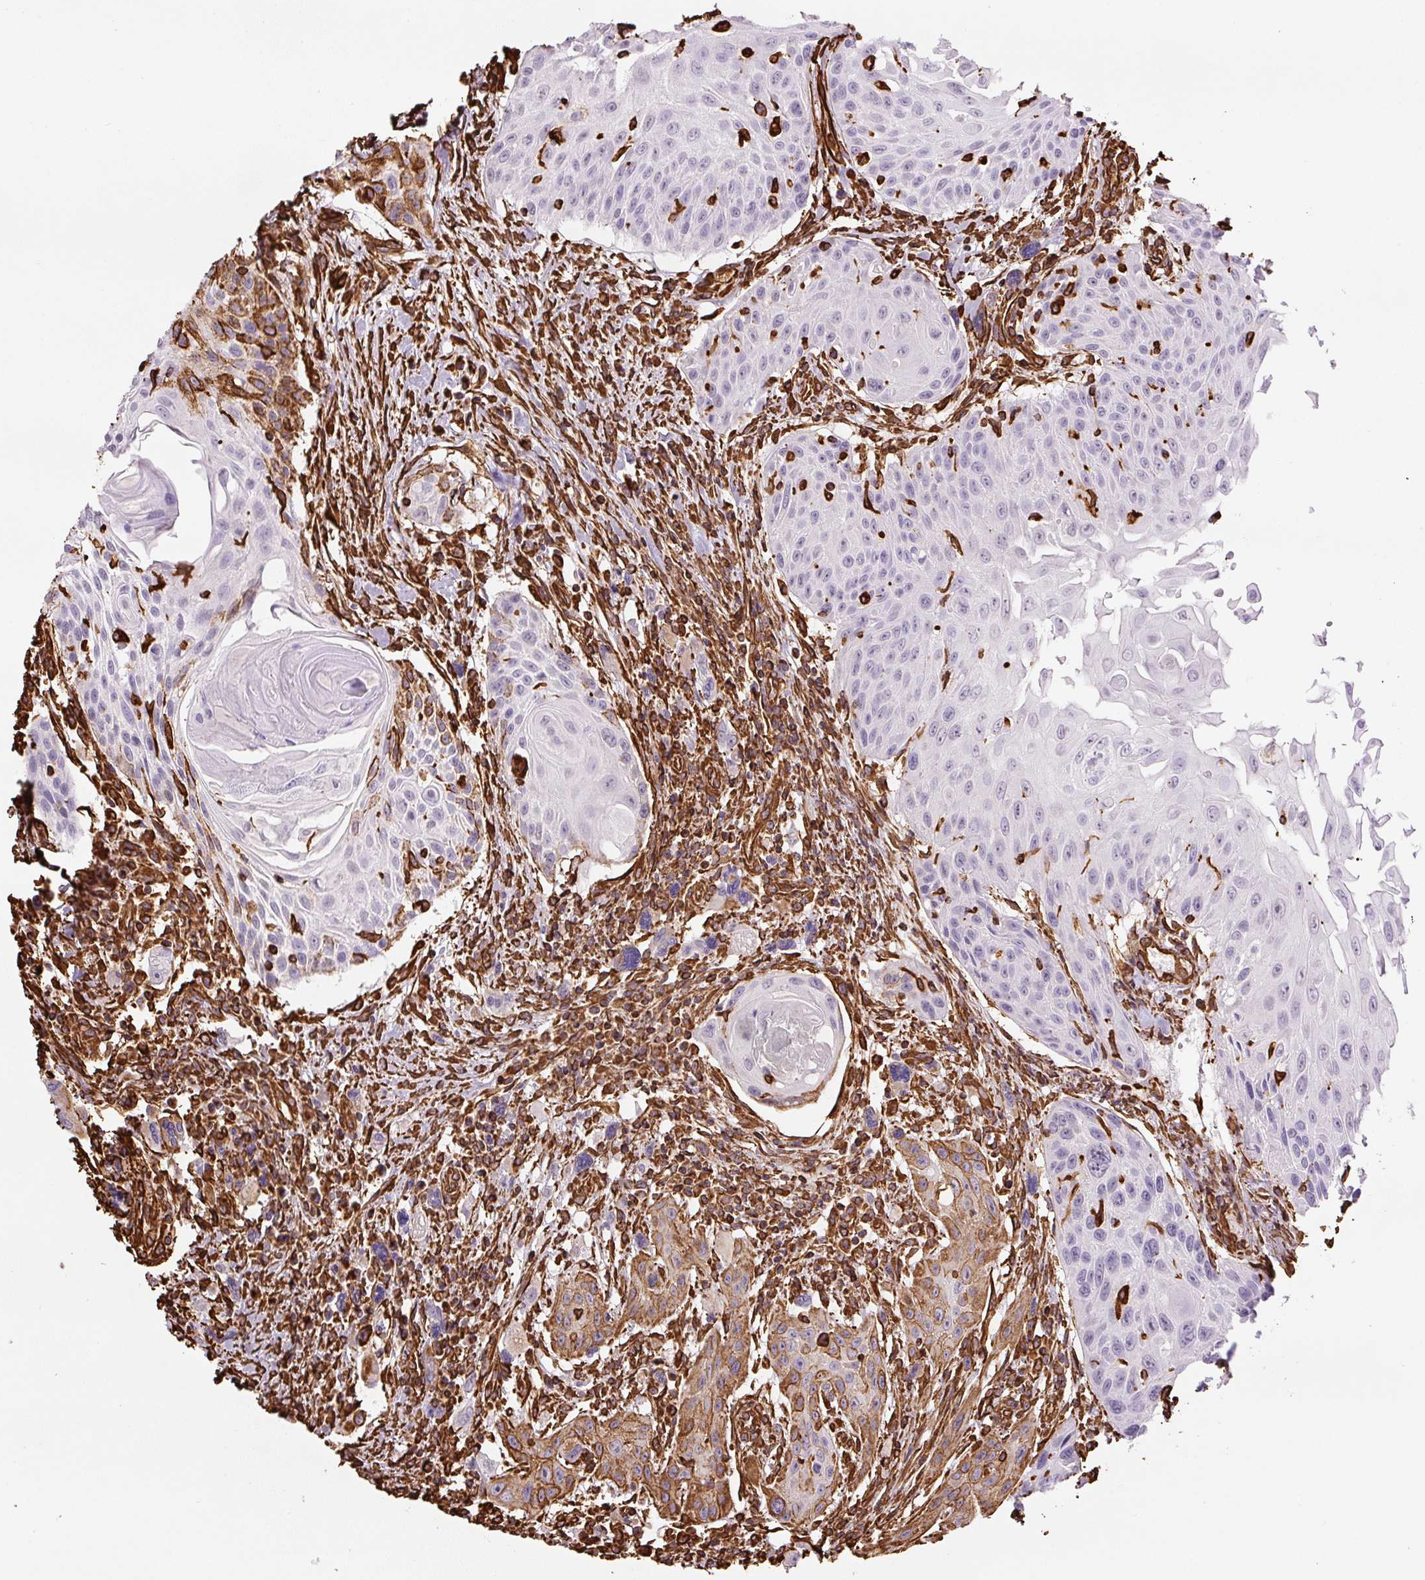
{"staining": {"intensity": "moderate", "quantity": "<25%", "location": "cytoplasmic/membranous"}, "tissue": "head and neck cancer", "cell_type": "Tumor cells", "image_type": "cancer", "snomed": [{"axis": "morphology", "description": "Squamous cell carcinoma, NOS"}, {"axis": "topography", "description": "Lymph node"}, {"axis": "topography", "description": "Salivary gland"}, {"axis": "topography", "description": "Head-Neck"}], "caption": "This is an image of IHC staining of head and neck cancer (squamous cell carcinoma), which shows moderate staining in the cytoplasmic/membranous of tumor cells.", "gene": "VIM", "patient": {"sex": "female", "age": 74}}